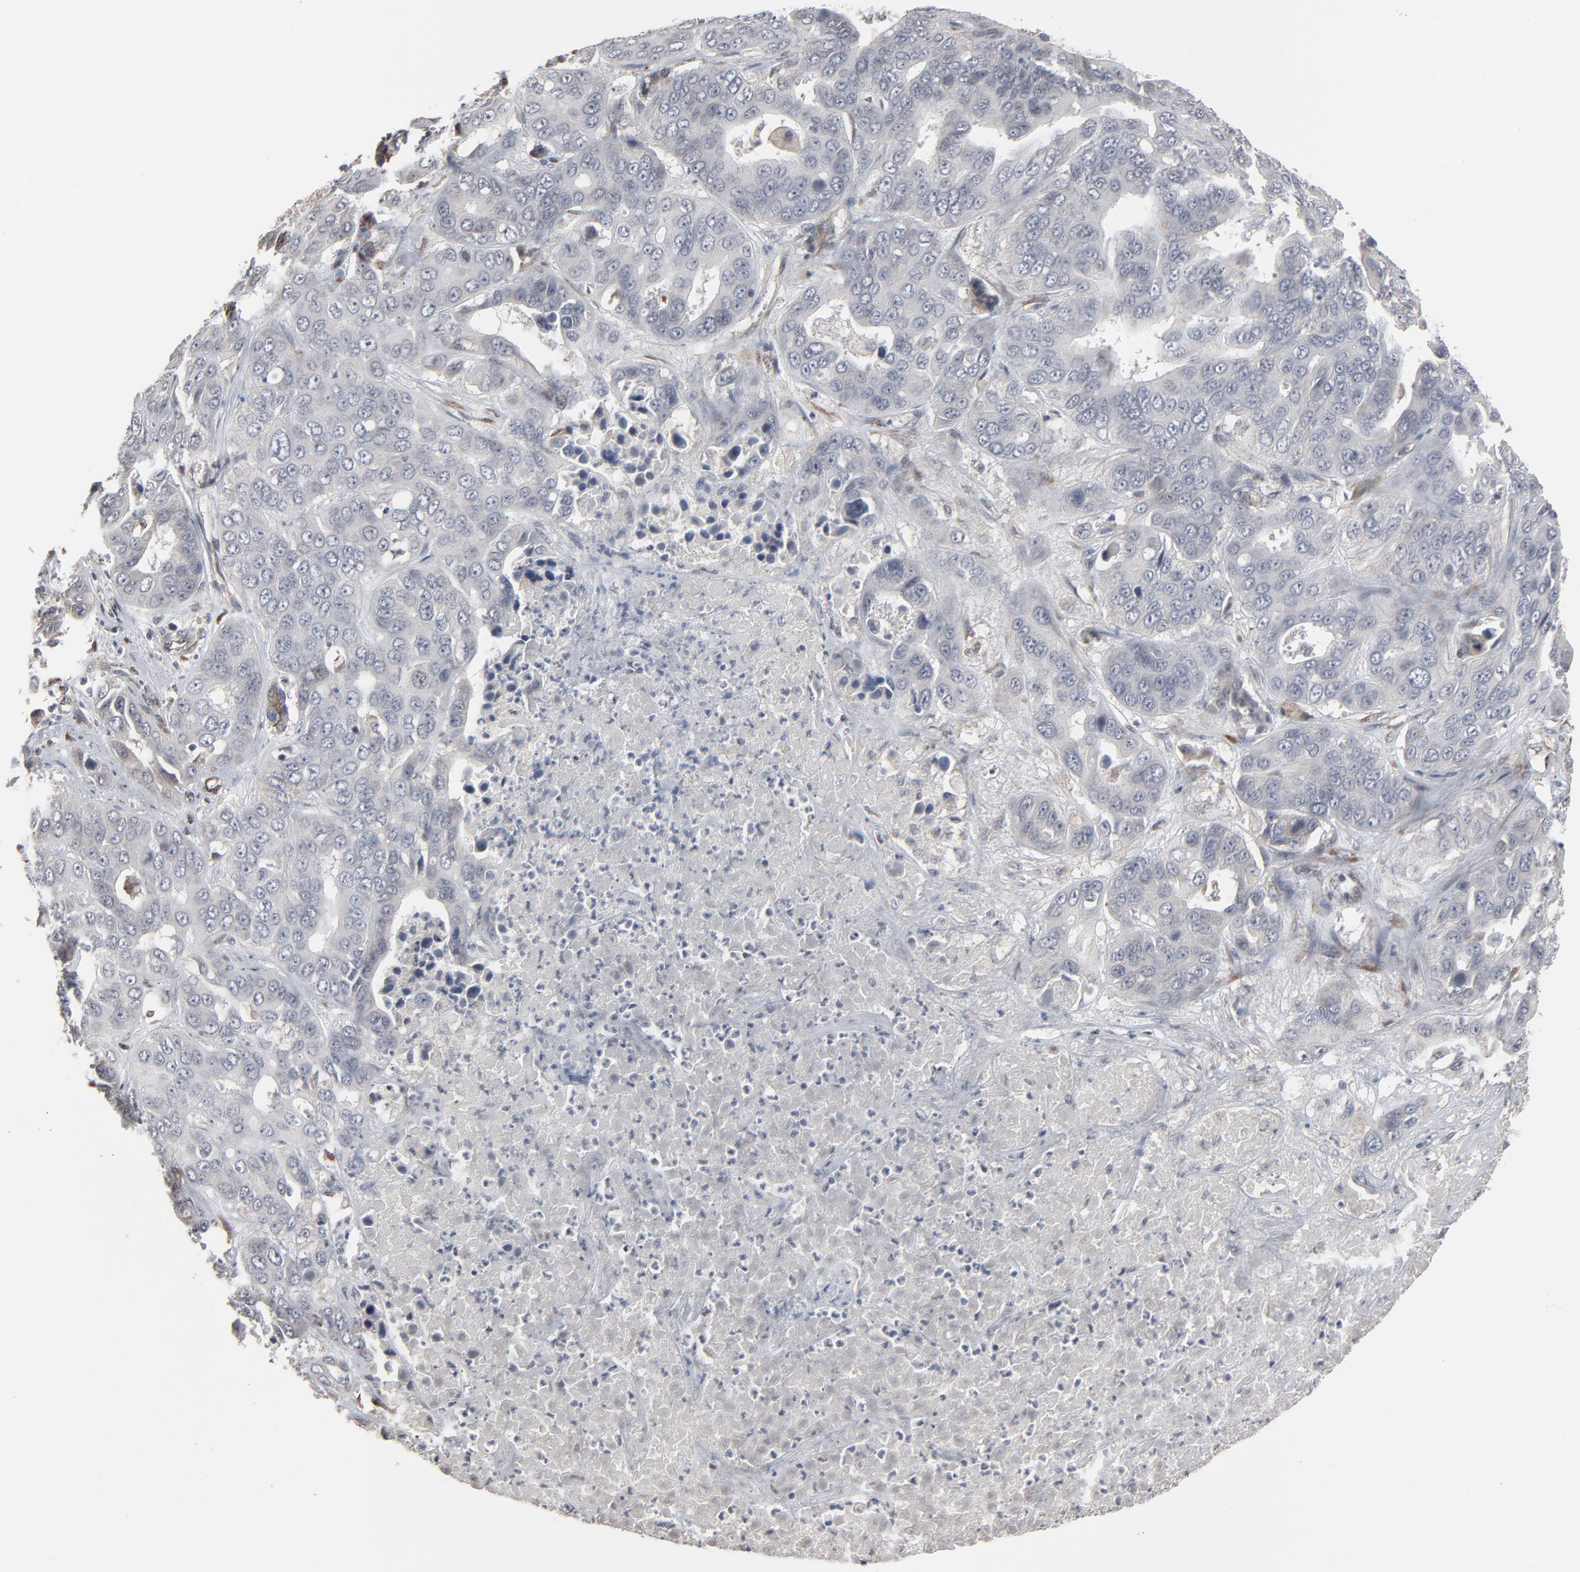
{"staining": {"intensity": "negative", "quantity": "none", "location": "none"}, "tissue": "liver cancer", "cell_type": "Tumor cells", "image_type": "cancer", "snomed": [{"axis": "morphology", "description": "Cholangiocarcinoma"}, {"axis": "topography", "description": "Liver"}], "caption": "IHC photomicrograph of liver cholangiocarcinoma stained for a protein (brown), which demonstrates no staining in tumor cells.", "gene": "CTNND1", "patient": {"sex": "female", "age": 52}}